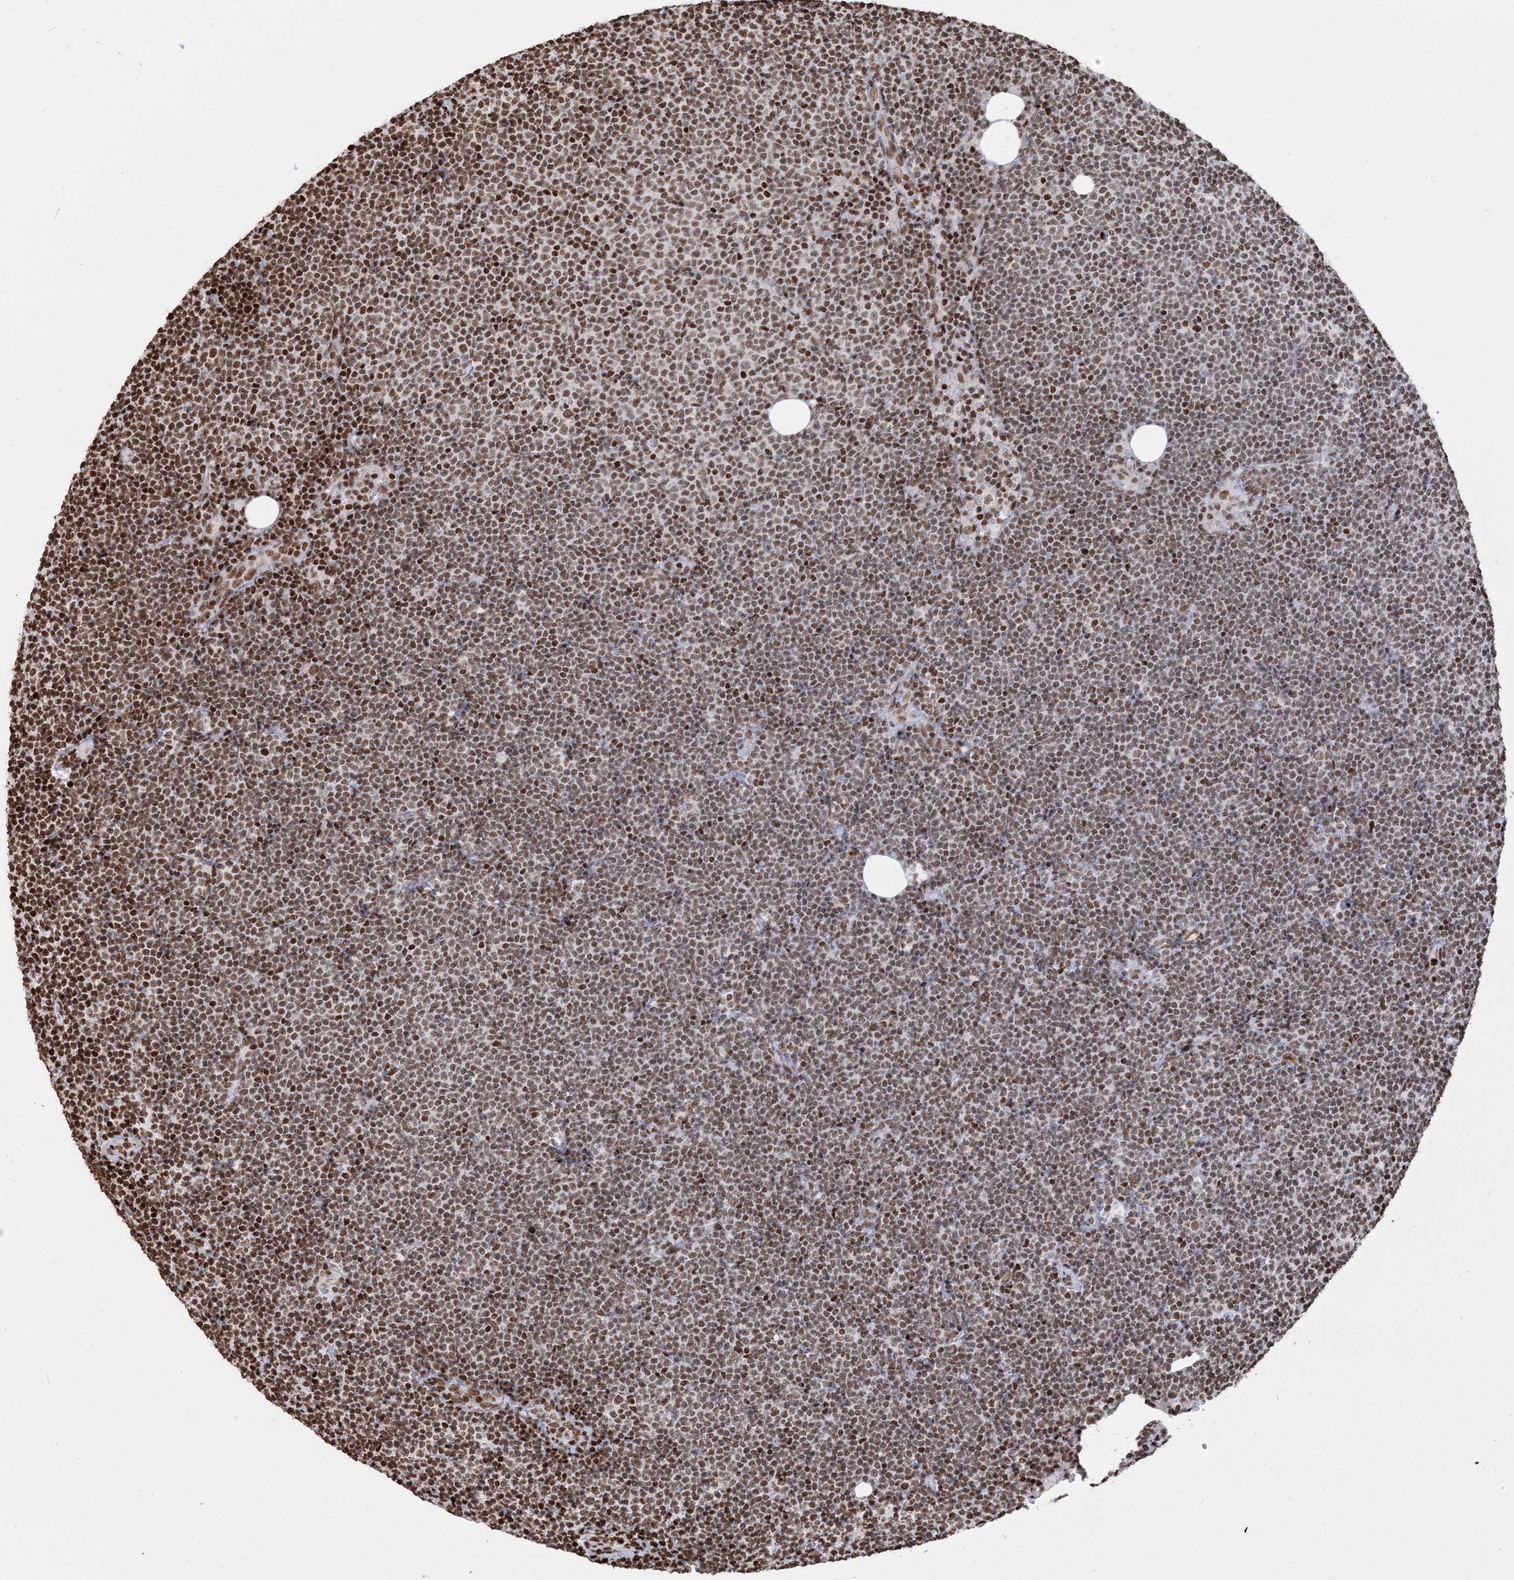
{"staining": {"intensity": "moderate", "quantity": ">75%", "location": "nuclear"}, "tissue": "lymphoma", "cell_type": "Tumor cells", "image_type": "cancer", "snomed": [{"axis": "morphology", "description": "Malignant lymphoma, non-Hodgkin's type, Low grade"}, {"axis": "topography", "description": "Lymph node"}], "caption": "IHC photomicrograph of human lymphoma stained for a protein (brown), which demonstrates medium levels of moderate nuclear expression in approximately >75% of tumor cells.", "gene": "H3-3B", "patient": {"sex": "female", "age": 53}}